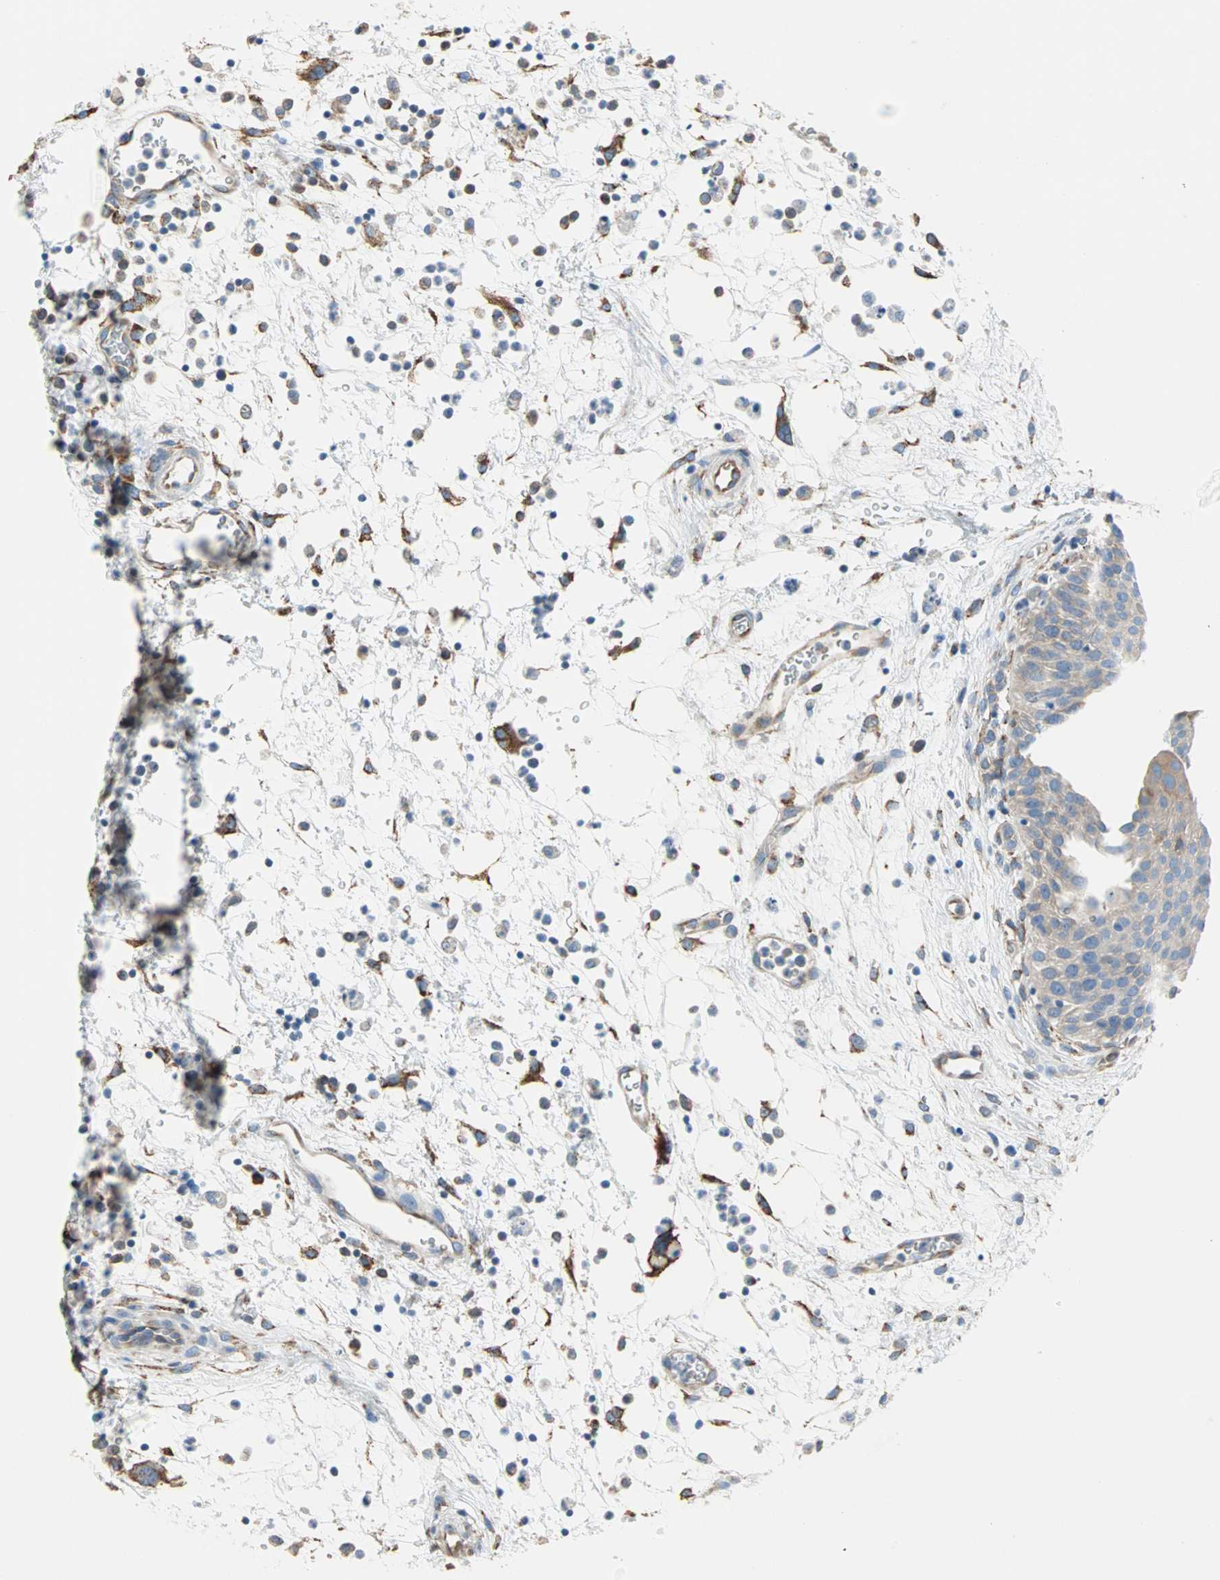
{"staining": {"intensity": "weak", "quantity": ">75%", "location": "cytoplasmic/membranous"}, "tissue": "urinary bladder", "cell_type": "Urothelial cells", "image_type": "normal", "snomed": [{"axis": "morphology", "description": "Normal tissue, NOS"}, {"axis": "morphology", "description": "Dysplasia, NOS"}, {"axis": "topography", "description": "Urinary bladder"}], "caption": "High-power microscopy captured an immunohistochemistry (IHC) micrograph of benign urinary bladder, revealing weak cytoplasmic/membranous expression in about >75% of urothelial cells. Using DAB (3,3'-diaminobenzidine) (brown) and hematoxylin (blue) stains, captured at high magnification using brightfield microscopy.", "gene": "PLCXD1", "patient": {"sex": "male", "age": 35}}